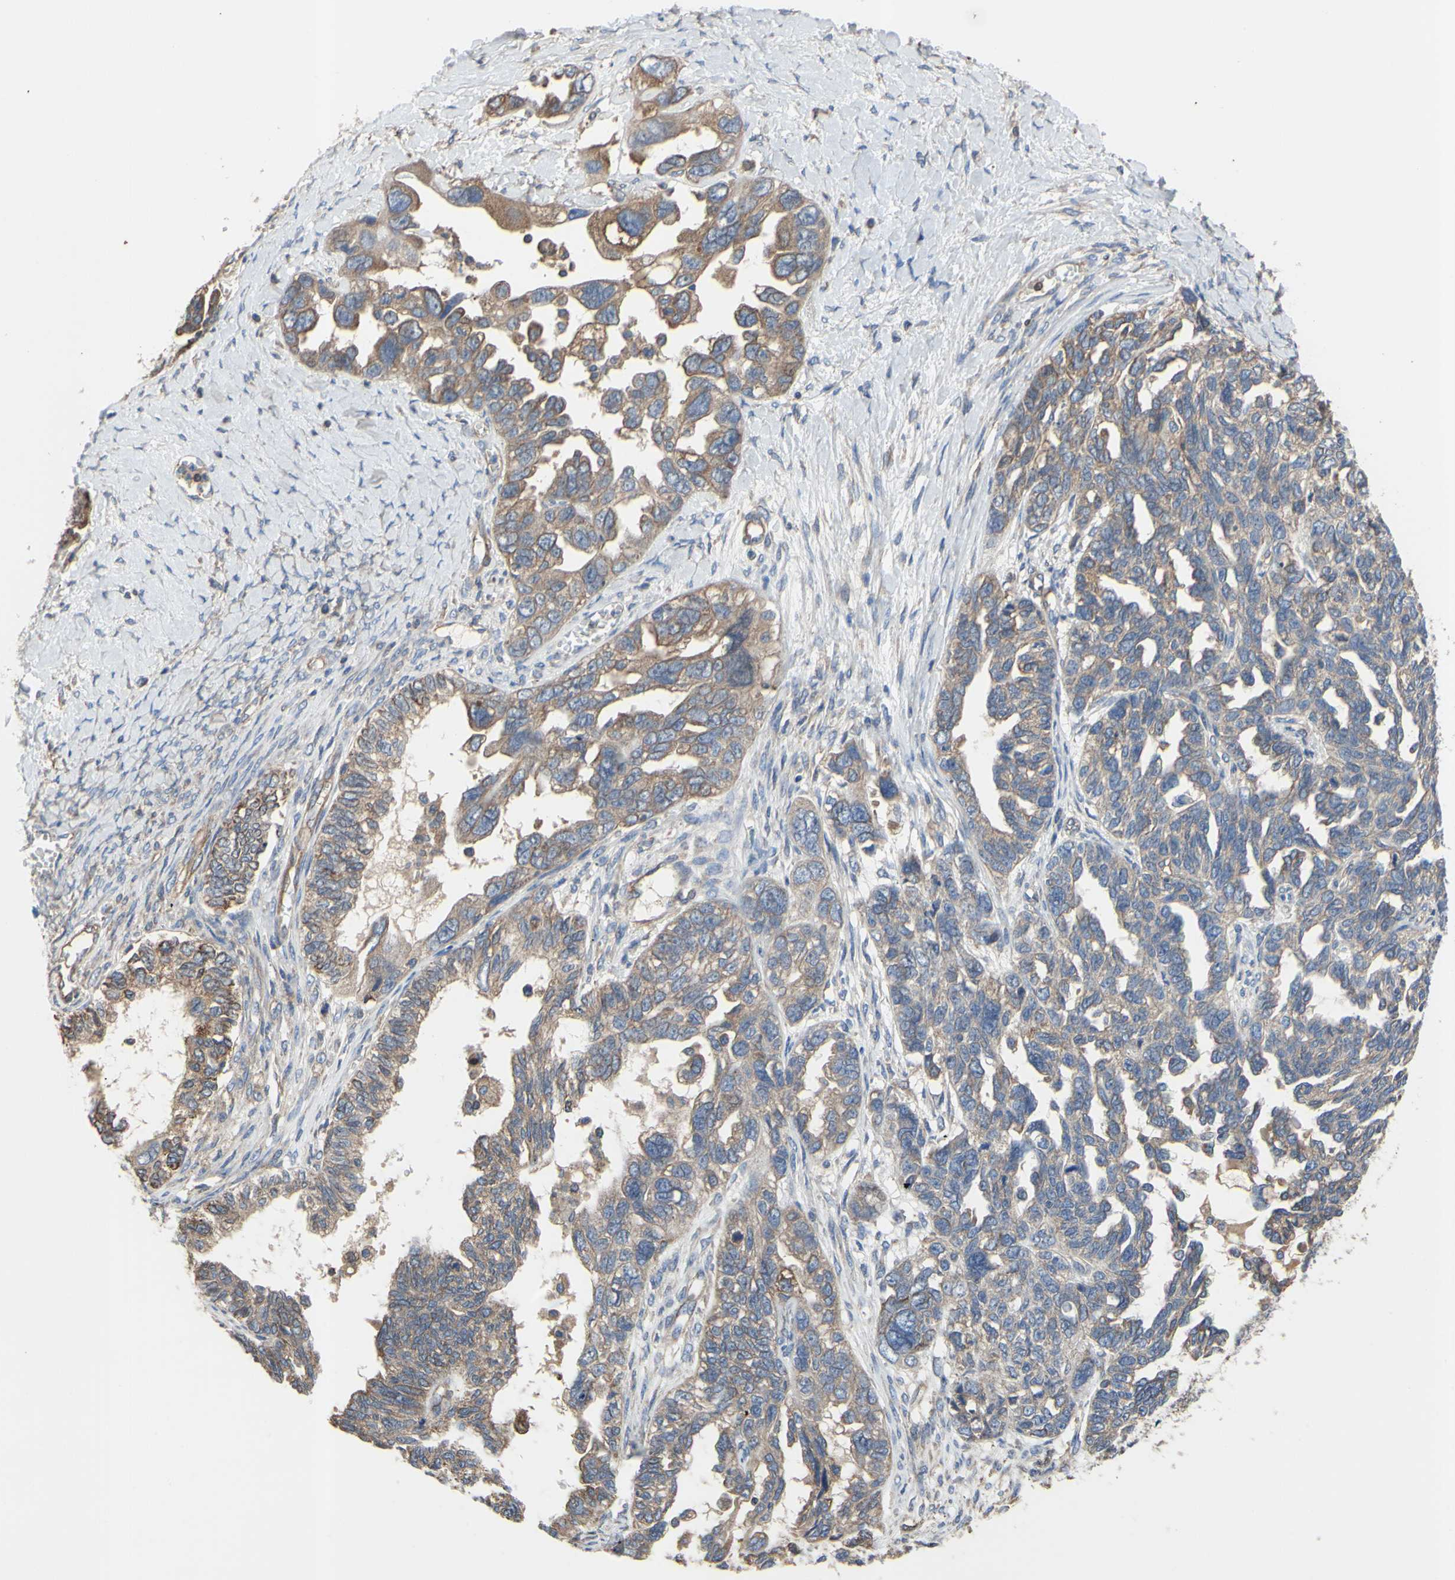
{"staining": {"intensity": "moderate", "quantity": ">75%", "location": "cytoplasmic/membranous"}, "tissue": "ovarian cancer", "cell_type": "Tumor cells", "image_type": "cancer", "snomed": [{"axis": "morphology", "description": "Cystadenocarcinoma, serous, NOS"}, {"axis": "topography", "description": "Ovary"}], "caption": "A brown stain shows moderate cytoplasmic/membranous expression of a protein in human serous cystadenocarcinoma (ovarian) tumor cells. Using DAB (3,3'-diaminobenzidine) (brown) and hematoxylin (blue) stains, captured at high magnification using brightfield microscopy.", "gene": "BECN1", "patient": {"sex": "female", "age": 79}}